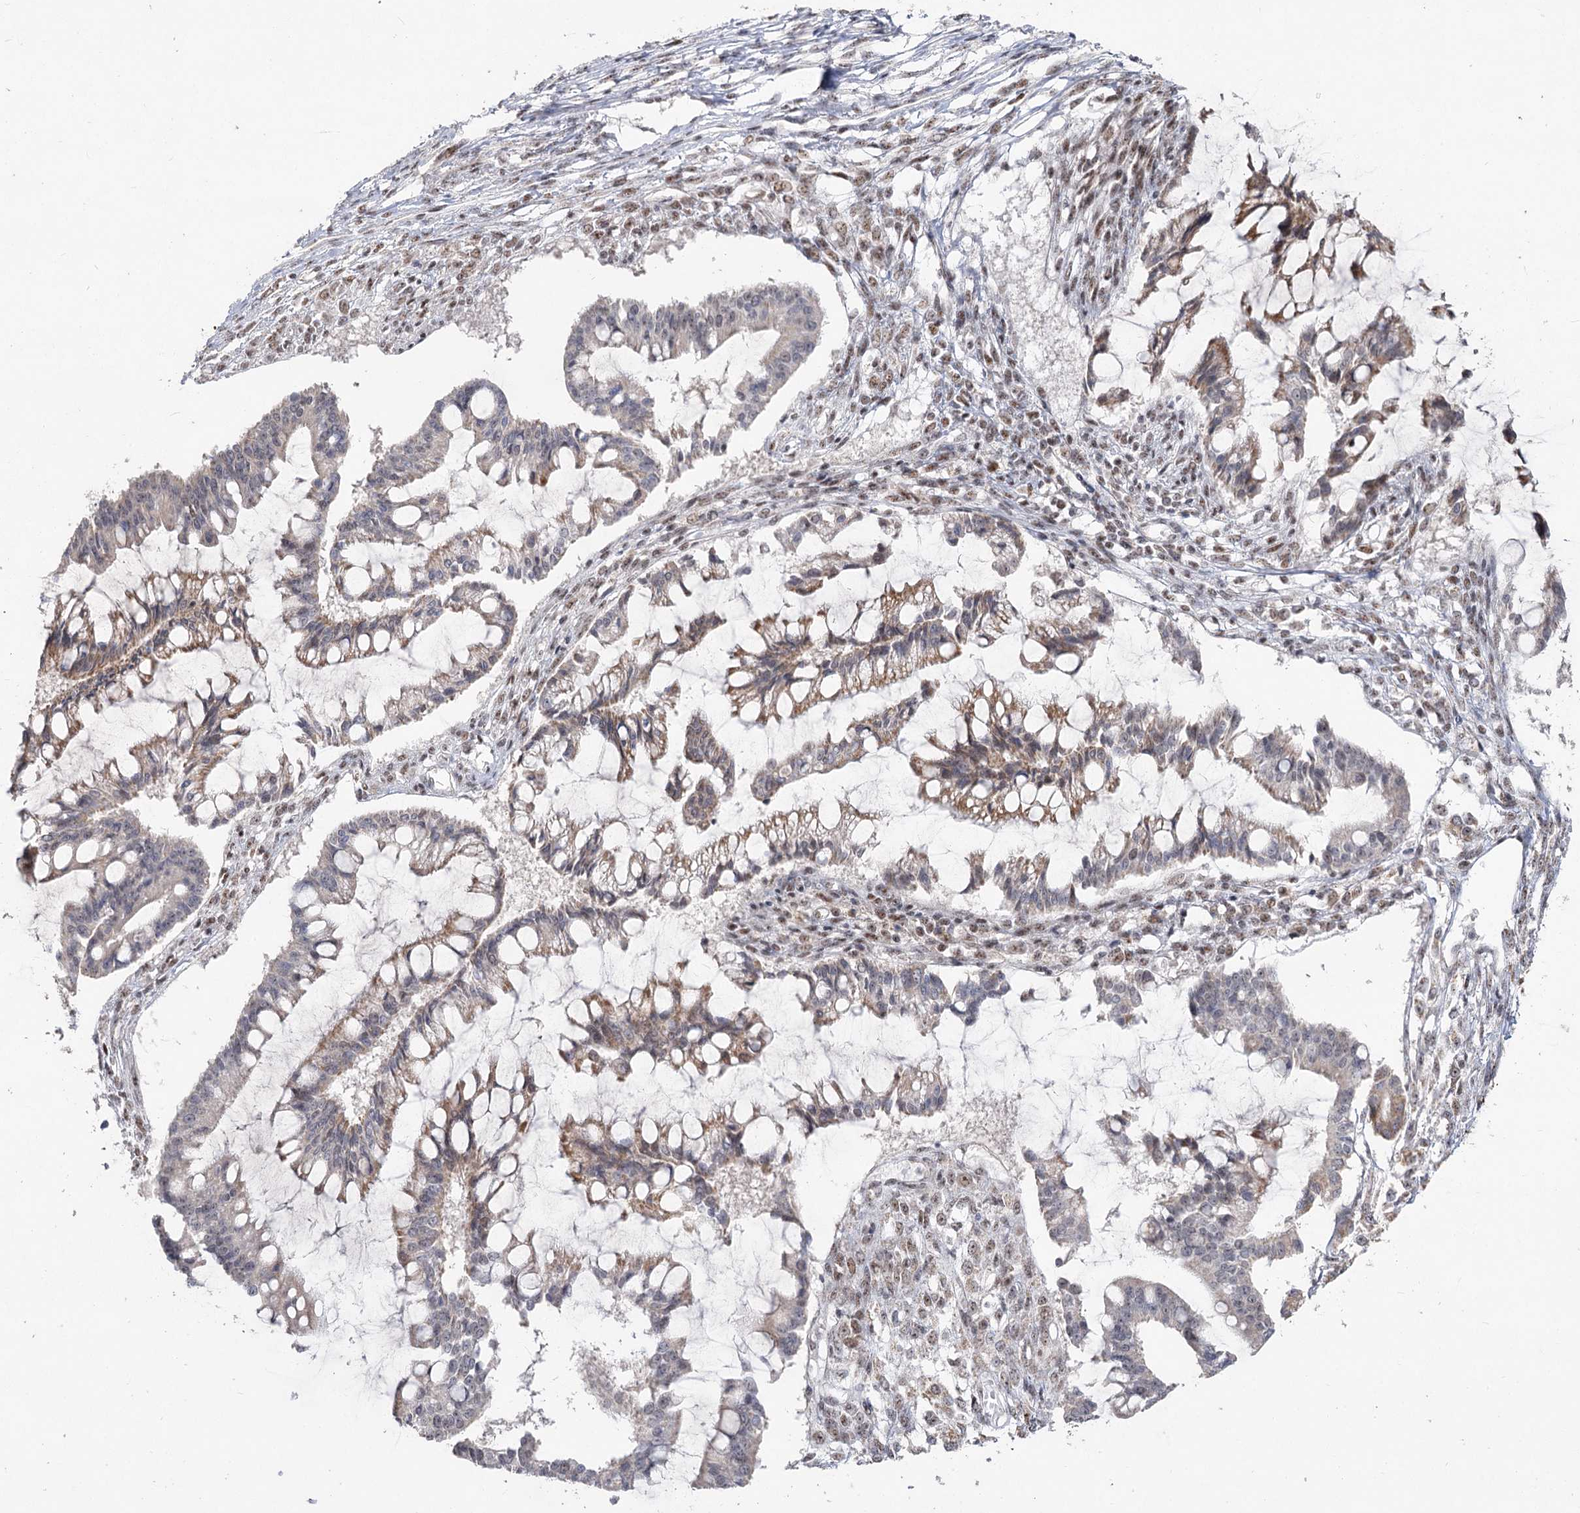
{"staining": {"intensity": "moderate", "quantity": "25%-75%", "location": "cytoplasmic/membranous"}, "tissue": "ovarian cancer", "cell_type": "Tumor cells", "image_type": "cancer", "snomed": [{"axis": "morphology", "description": "Cystadenocarcinoma, mucinous, NOS"}, {"axis": "topography", "description": "Ovary"}], "caption": "Immunohistochemical staining of human ovarian cancer (mucinous cystadenocarcinoma) reveals medium levels of moderate cytoplasmic/membranous positivity in about 25%-75% of tumor cells.", "gene": "RUFY4", "patient": {"sex": "female", "age": 73}}